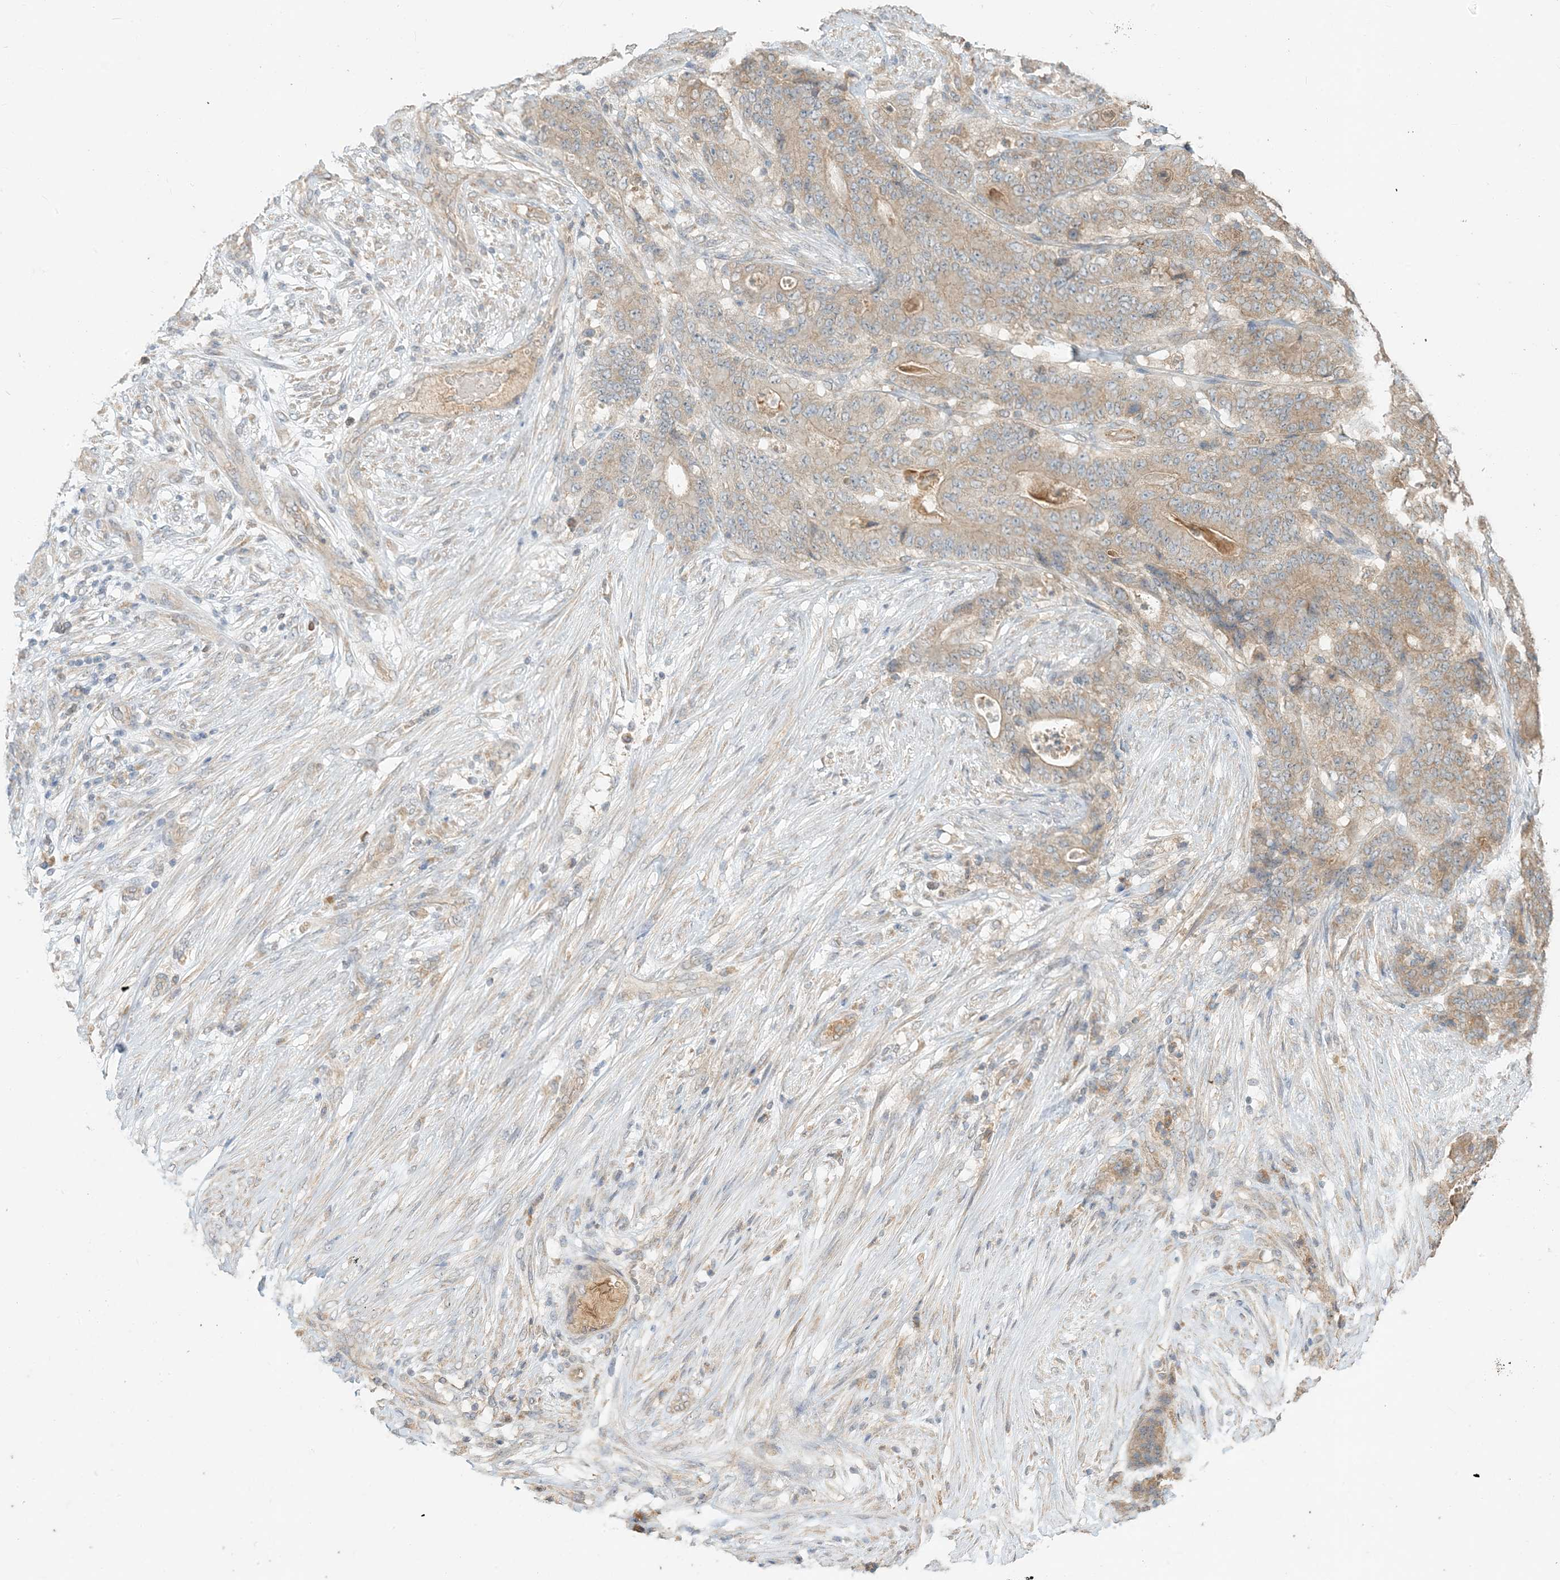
{"staining": {"intensity": "moderate", "quantity": ">75%", "location": "cytoplasmic/membranous"}, "tissue": "stomach cancer", "cell_type": "Tumor cells", "image_type": "cancer", "snomed": [{"axis": "morphology", "description": "Adenocarcinoma, NOS"}, {"axis": "topography", "description": "Stomach"}], "caption": "Immunohistochemical staining of human stomach cancer exhibits medium levels of moderate cytoplasmic/membranous staining in about >75% of tumor cells.", "gene": "MCOLN1", "patient": {"sex": "female", "age": 73}}